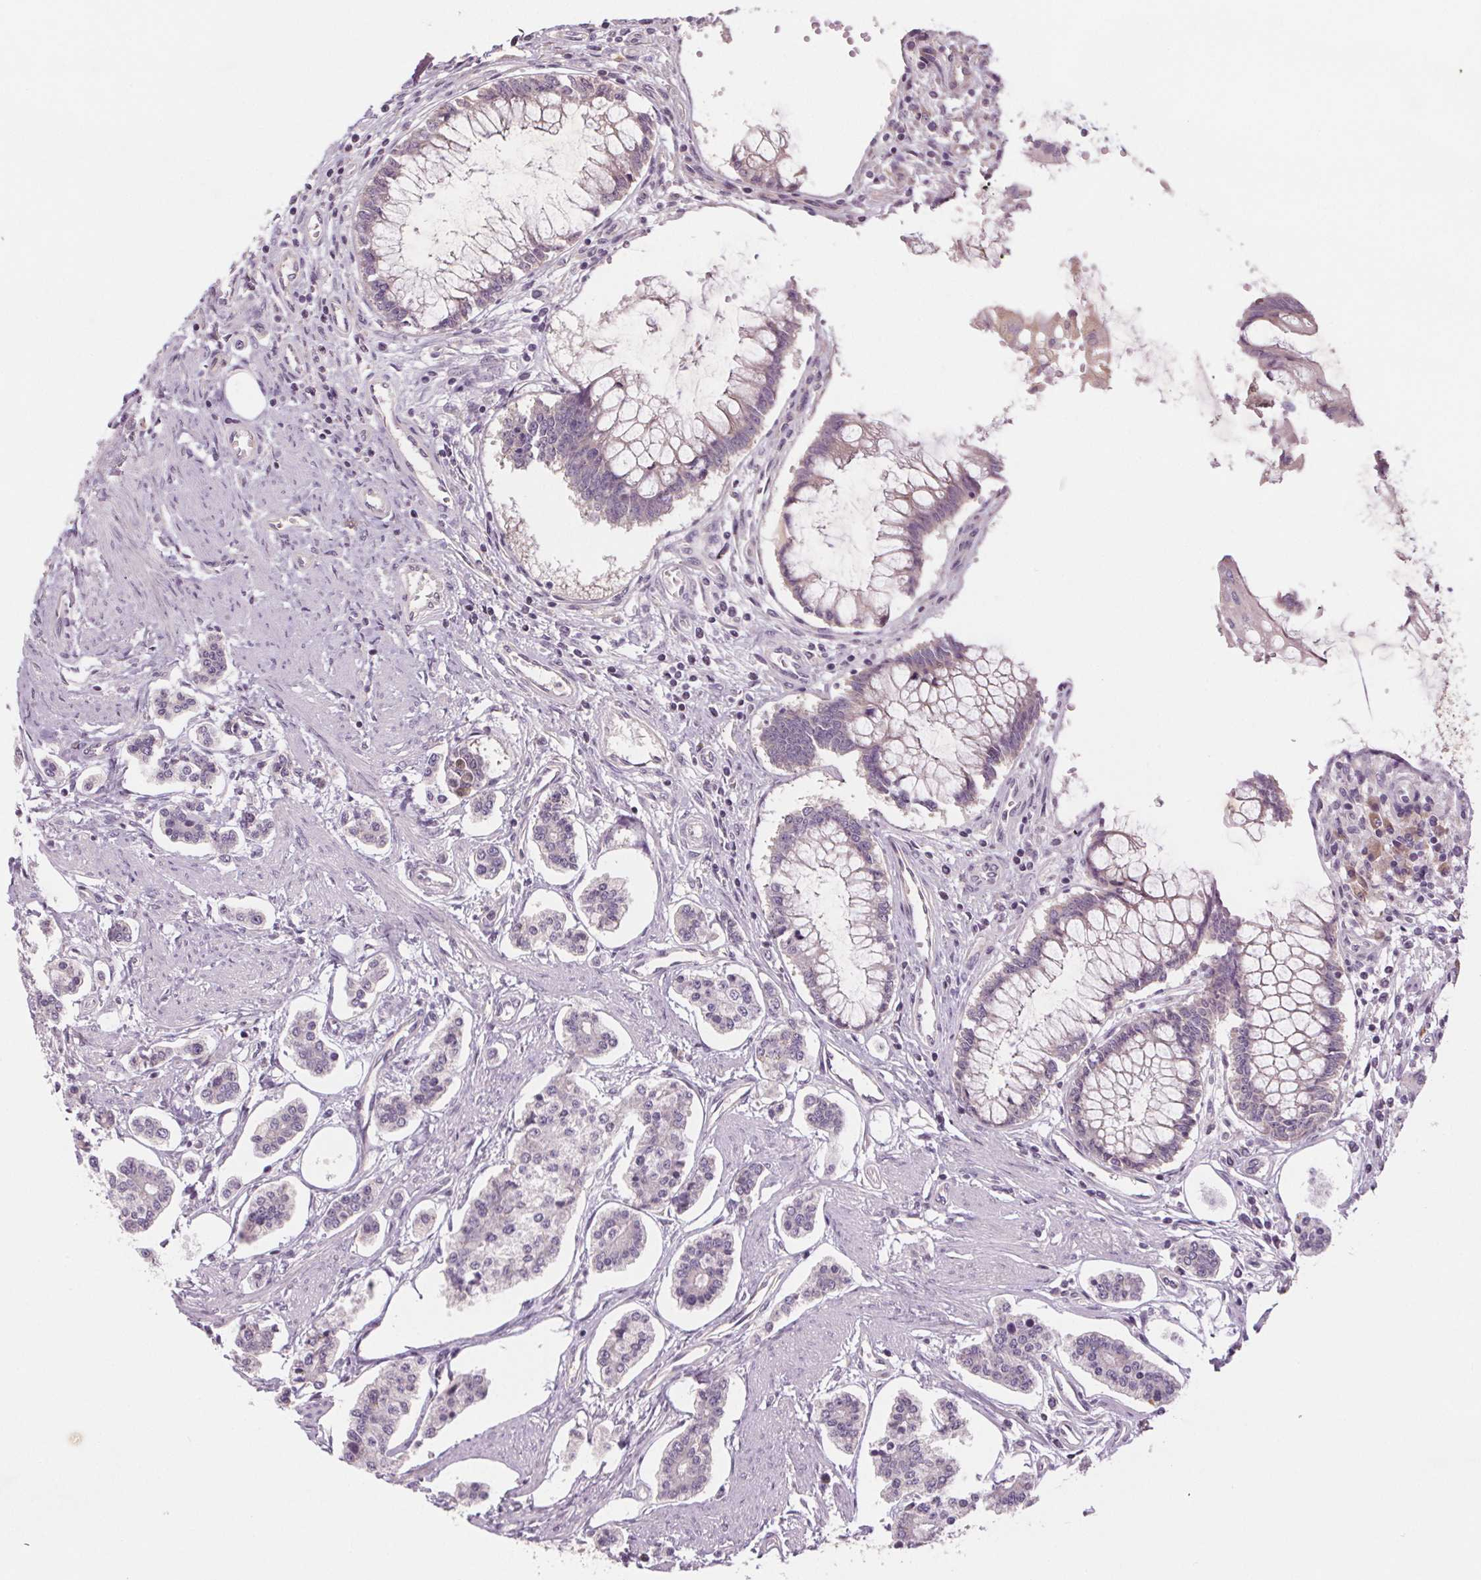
{"staining": {"intensity": "negative", "quantity": "none", "location": "none"}, "tissue": "carcinoid", "cell_type": "Tumor cells", "image_type": "cancer", "snomed": [{"axis": "morphology", "description": "Carcinoid, malignant, NOS"}, {"axis": "topography", "description": "Small intestine"}], "caption": "Tumor cells show no significant protein positivity in carcinoid.", "gene": "TMEM80", "patient": {"sex": "female", "age": 65}}